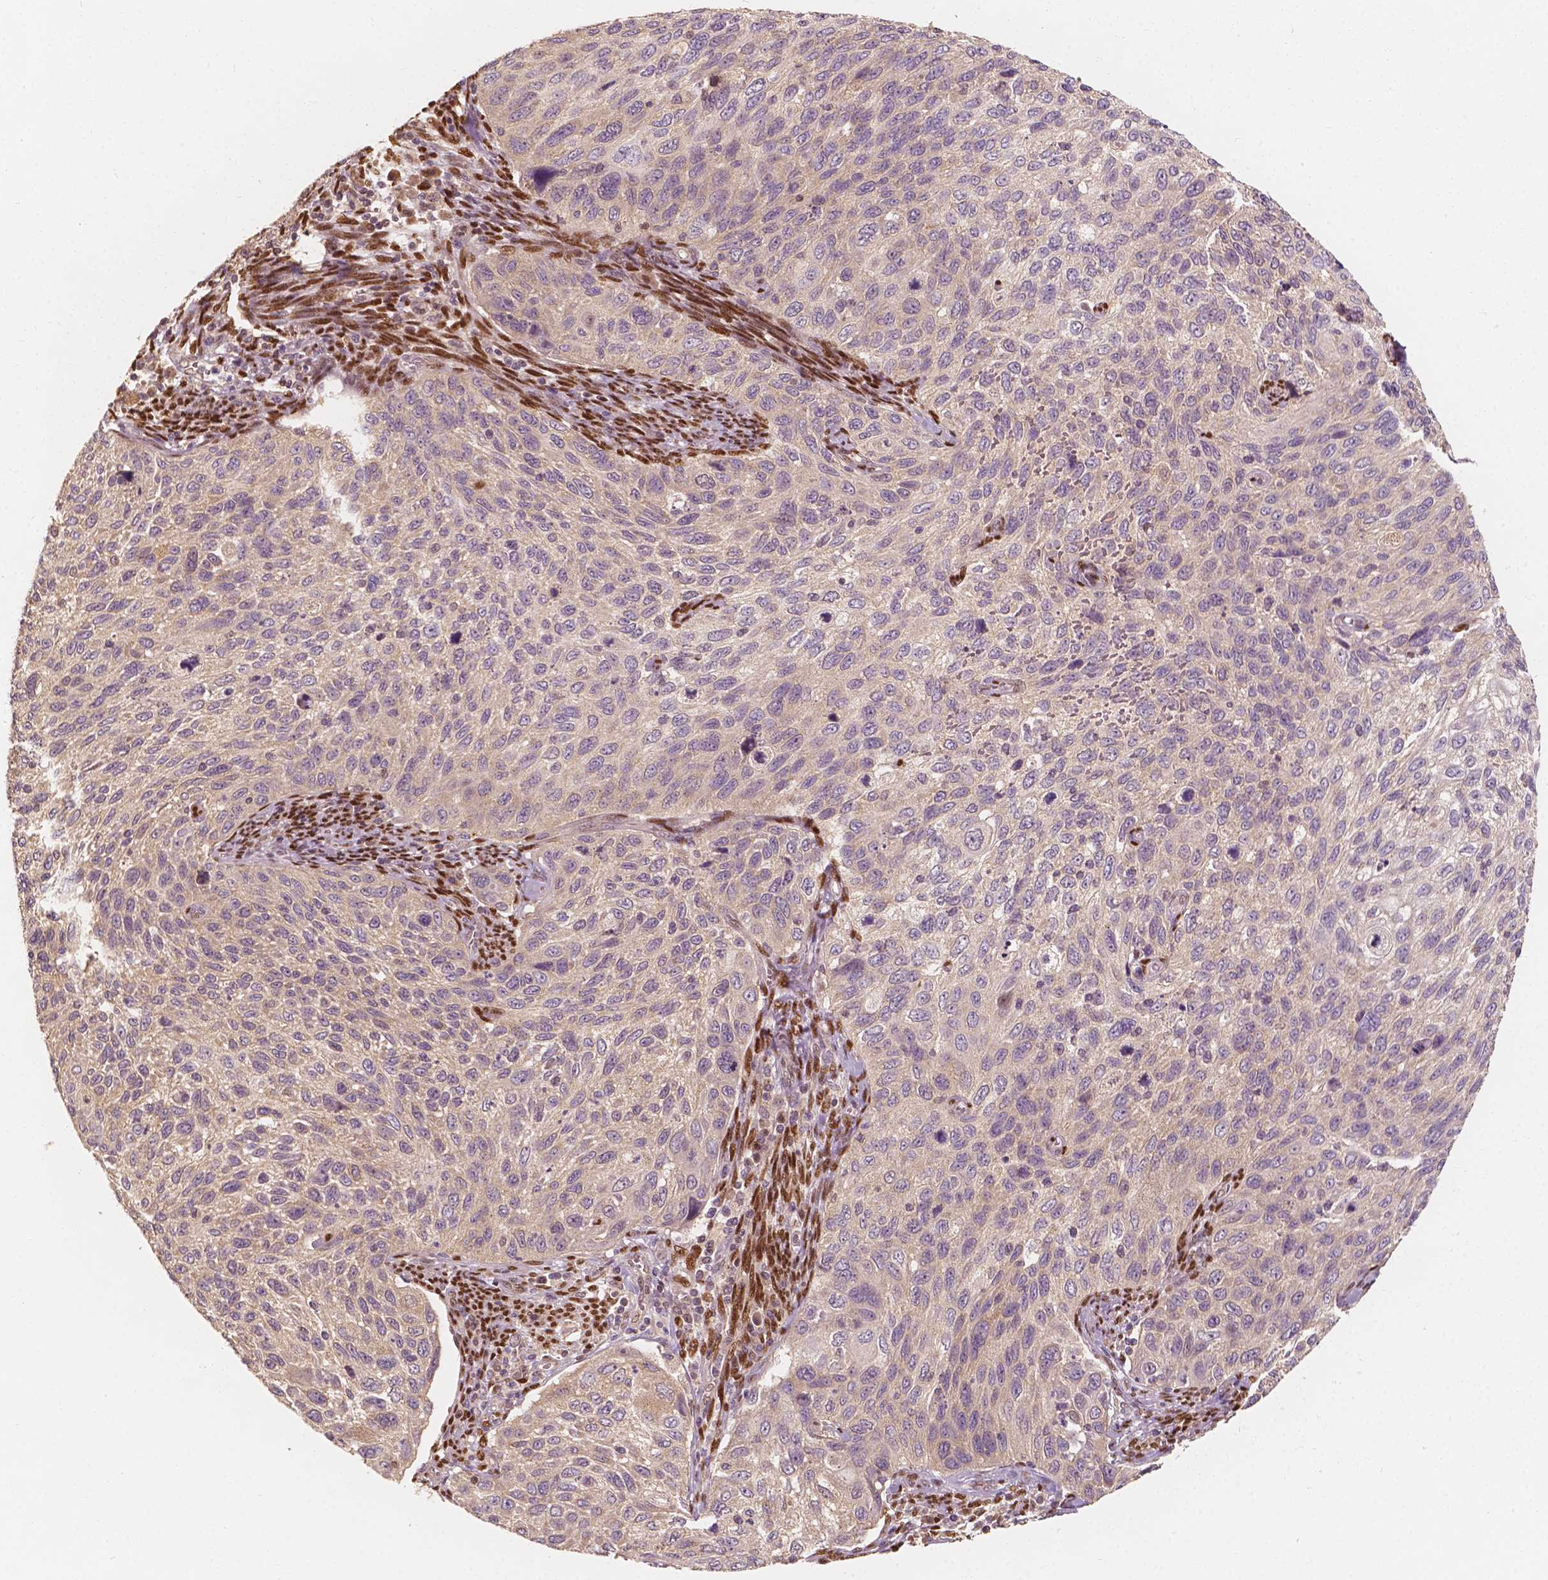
{"staining": {"intensity": "negative", "quantity": "none", "location": "none"}, "tissue": "cervical cancer", "cell_type": "Tumor cells", "image_type": "cancer", "snomed": [{"axis": "morphology", "description": "Squamous cell carcinoma, NOS"}, {"axis": "topography", "description": "Cervix"}], "caption": "High power microscopy histopathology image of an immunohistochemistry (IHC) image of squamous cell carcinoma (cervical), revealing no significant staining in tumor cells.", "gene": "TBC1D17", "patient": {"sex": "female", "age": 70}}